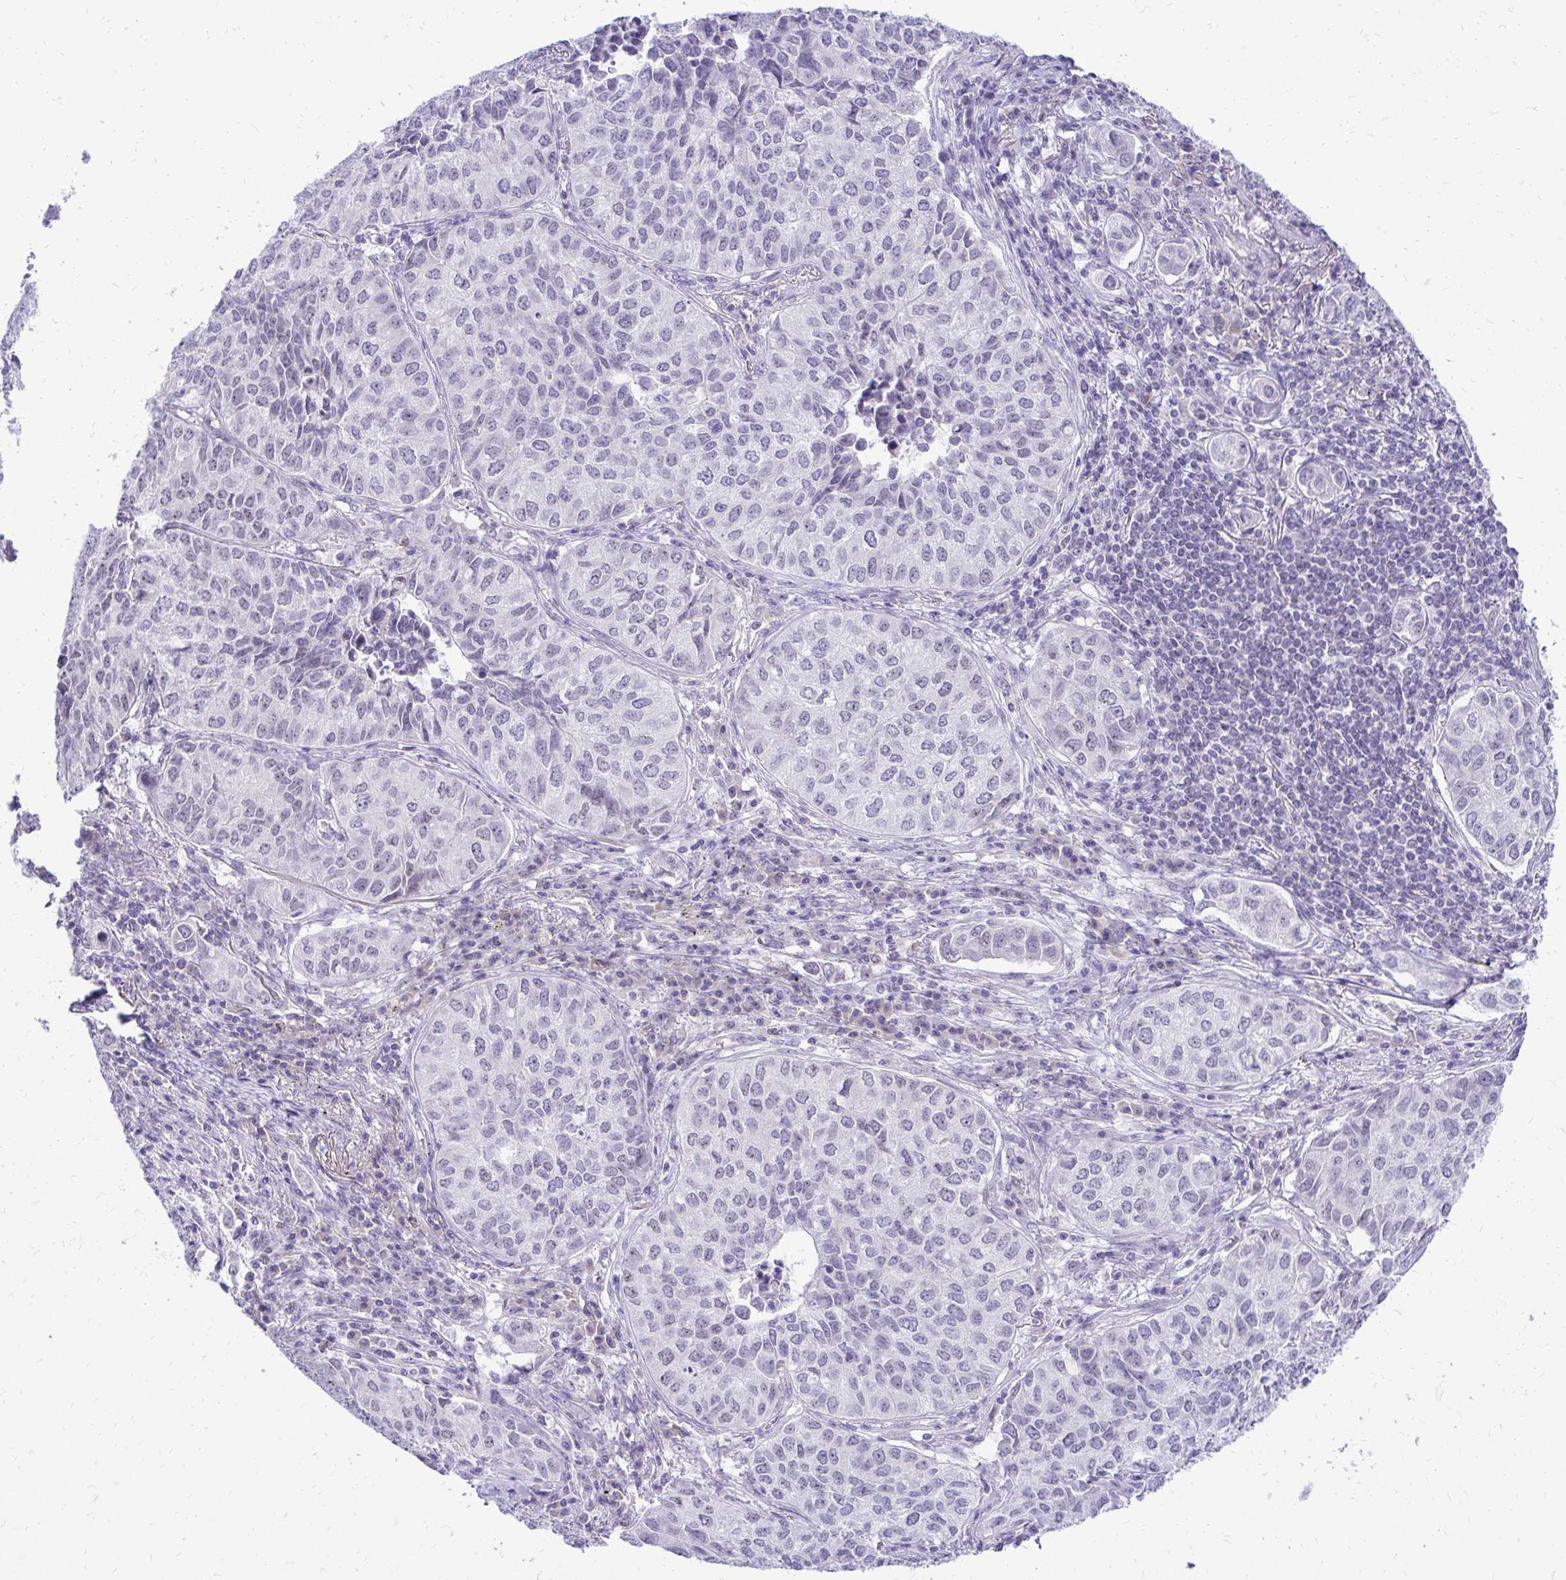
{"staining": {"intensity": "negative", "quantity": "none", "location": "none"}, "tissue": "lung cancer", "cell_type": "Tumor cells", "image_type": "cancer", "snomed": [{"axis": "morphology", "description": "Adenocarcinoma, NOS"}, {"axis": "topography", "description": "Lung"}], "caption": "Immunohistochemistry (IHC) image of neoplastic tissue: human lung cancer stained with DAB displays no significant protein positivity in tumor cells. The staining was performed using DAB to visualize the protein expression in brown, while the nuclei were stained in blue with hematoxylin (Magnification: 20x).", "gene": "NIFK", "patient": {"sex": "female", "age": 50}}